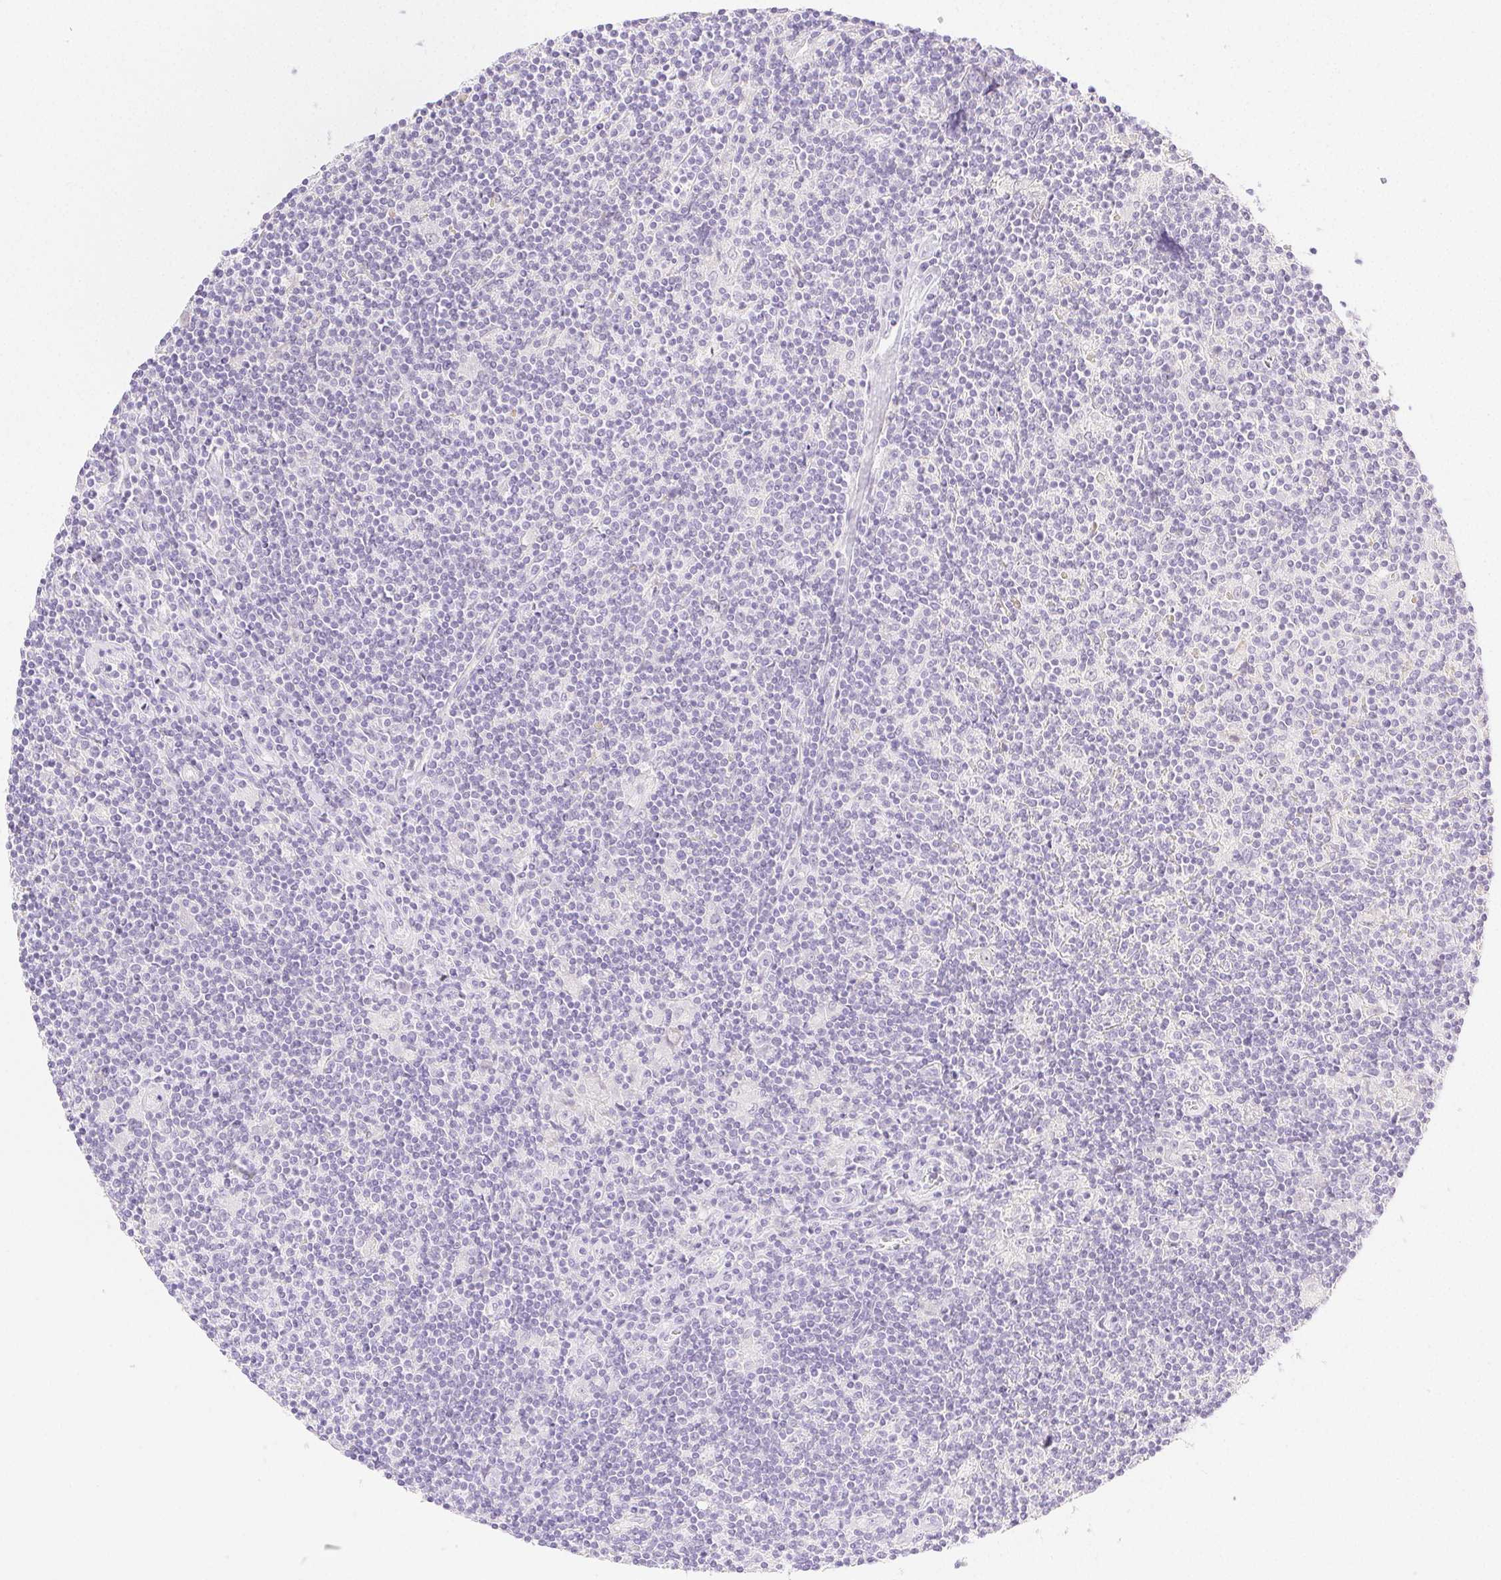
{"staining": {"intensity": "negative", "quantity": "none", "location": "none"}, "tissue": "lymphoma", "cell_type": "Tumor cells", "image_type": "cancer", "snomed": [{"axis": "morphology", "description": "Hodgkin's disease, NOS"}, {"axis": "topography", "description": "Lymph node"}], "caption": "Human lymphoma stained for a protein using IHC demonstrates no staining in tumor cells.", "gene": "SPACA4", "patient": {"sex": "male", "age": 40}}